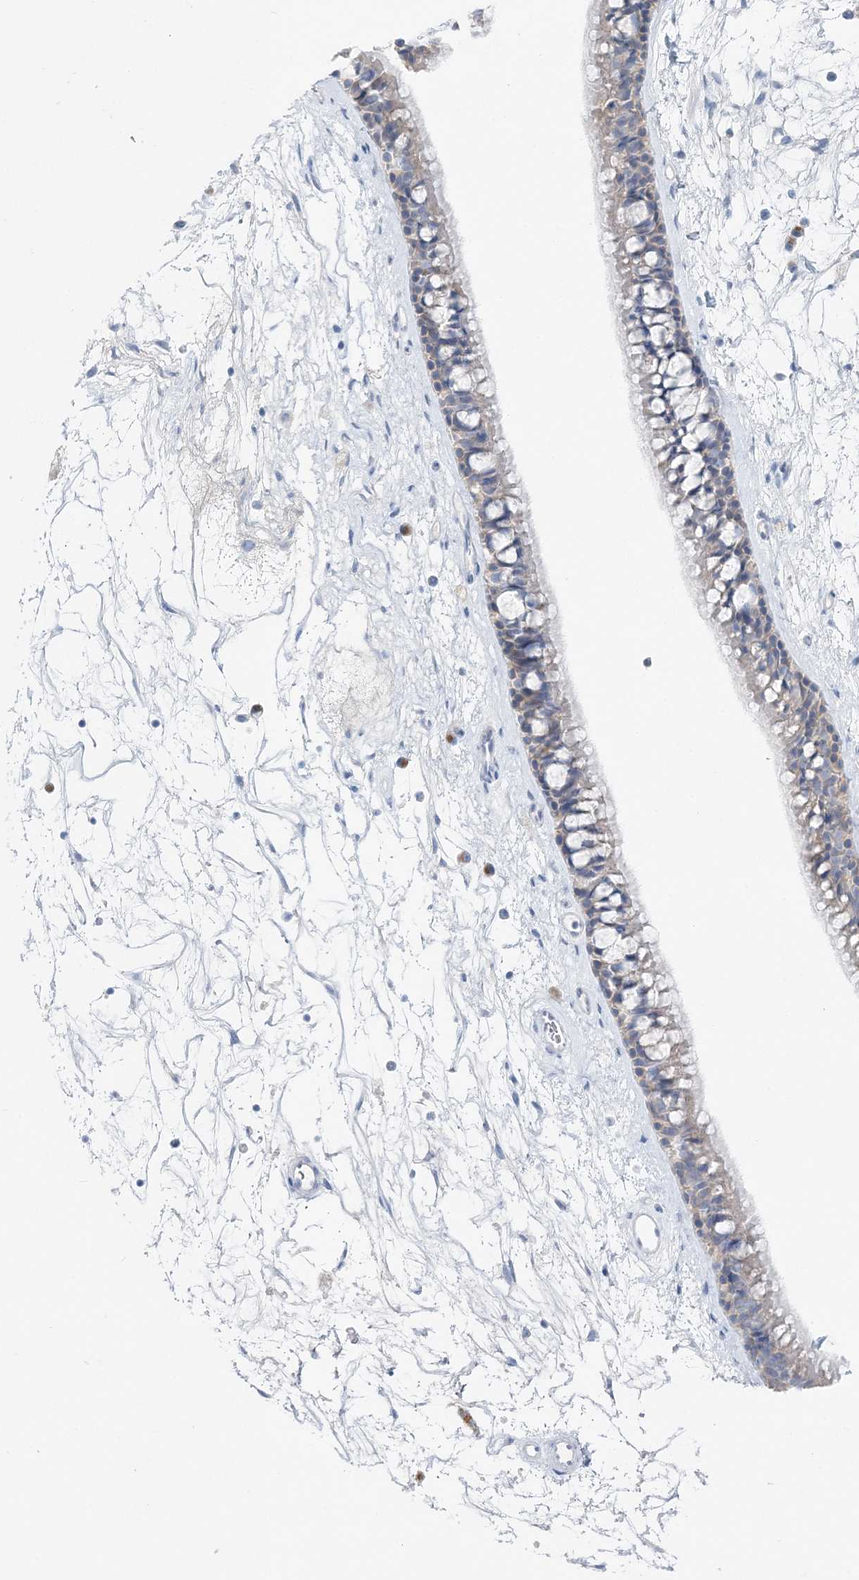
{"staining": {"intensity": "weak", "quantity": "25%-75%", "location": "cytoplasmic/membranous"}, "tissue": "nasopharynx", "cell_type": "Respiratory epithelial cells", "image_type": "normal", "snomed": [{"axis": "morphology", "description": "Normal tissue, NOS"}, {"axis": "topography", "description": "Nasopharynx"}], "caption": "Nasopharynx stained with DAB (3,3'-diaminobenzidine) immunohistochemistry (IHC) displays low levels of weak cytoplasmic/membranous expression in approximately 25%-75% of respiratory epithelial cells. (DAB (3,3'-diaminobenzidine) IHC, brown staining for protein, blue staining for nuclei).", "gene": "SLC5A6", "patient": {"sex": "male", "age": 64}}